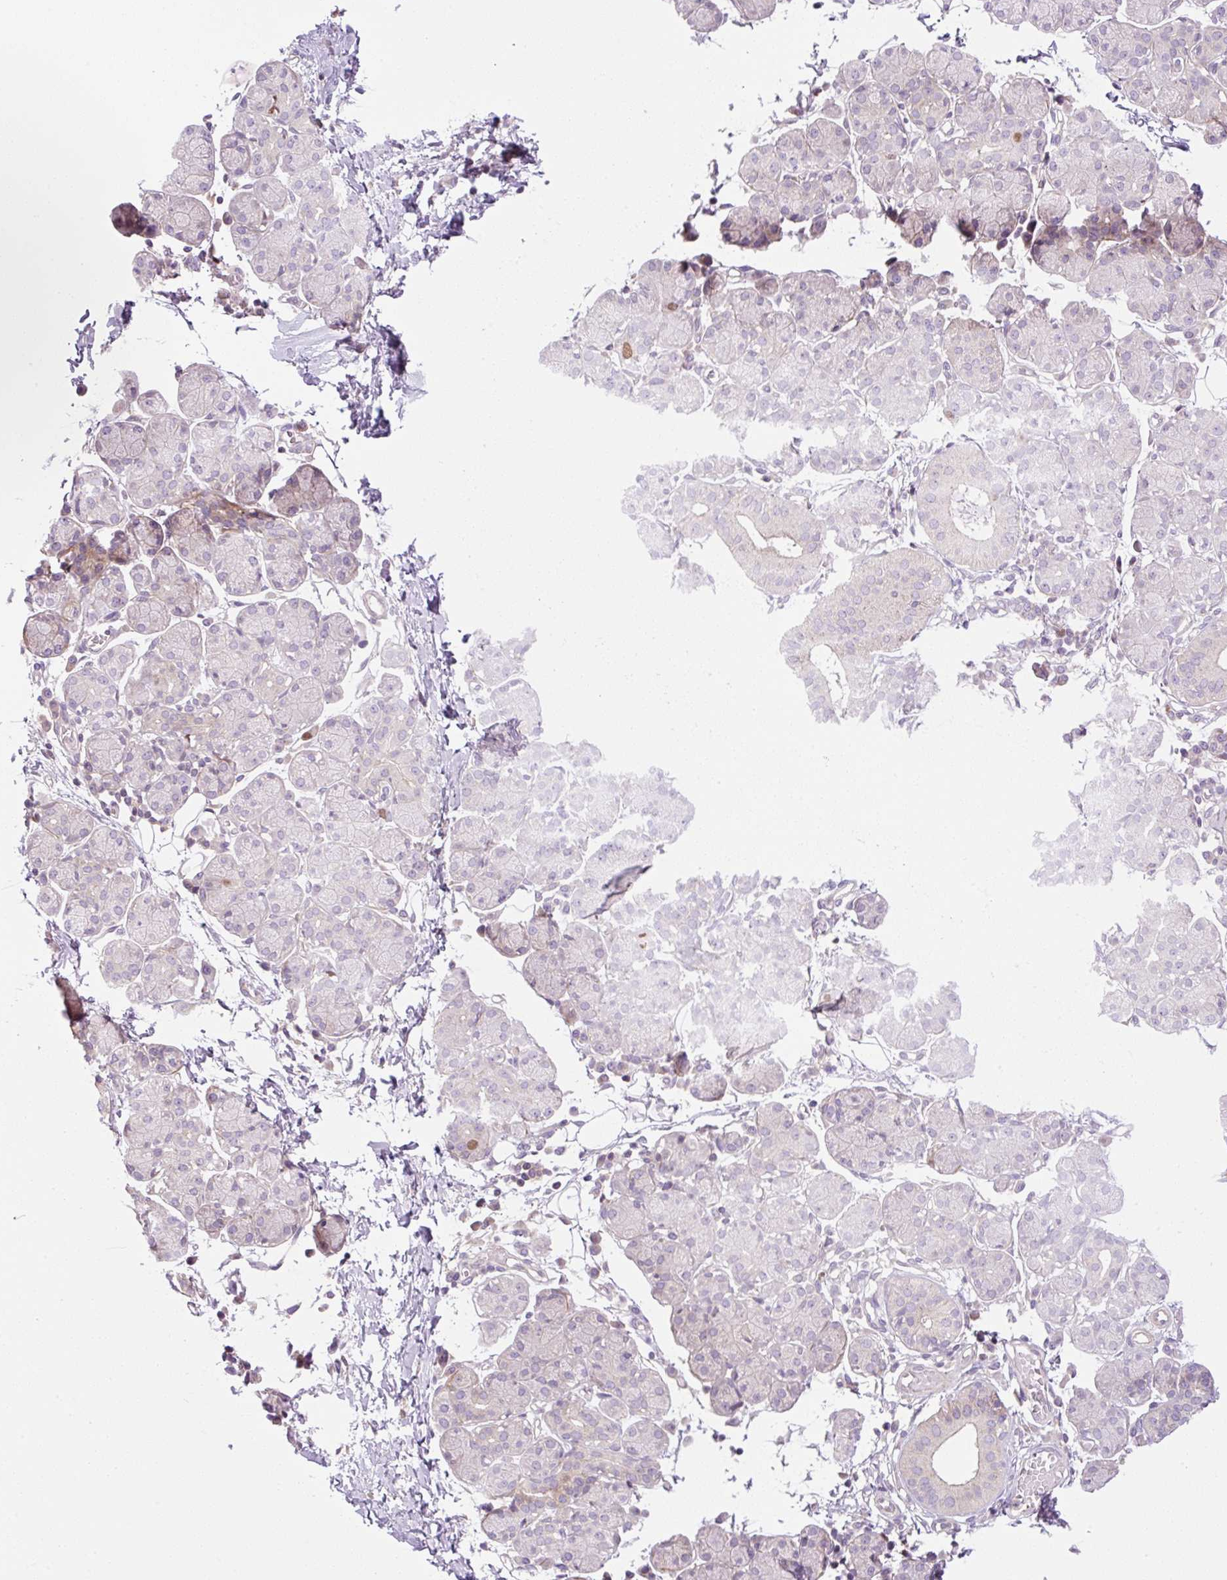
{"staining": {"intensity": "negative", "quantity": "none", "location": "none"}, "tissue": "salivary gland", "cell_type": "Glandular cells", "image_type": "normal", "snomed": [{"axis": "morphology", "description": "Normal tissue, NOS"}, {"axis": "morphology", "description": "Inflammation, NOS"}, {"axis": "topography", "description": "Lymph node"}, {"axis": "topography", "description": "Salivary gland"}], "caption": "This is an immunohistochemistry micrograph of benign human salivary gland. There is no expression in glandular cells.", "gene": "KIFC1", "patient": {"sex": "male", "age": 3}}